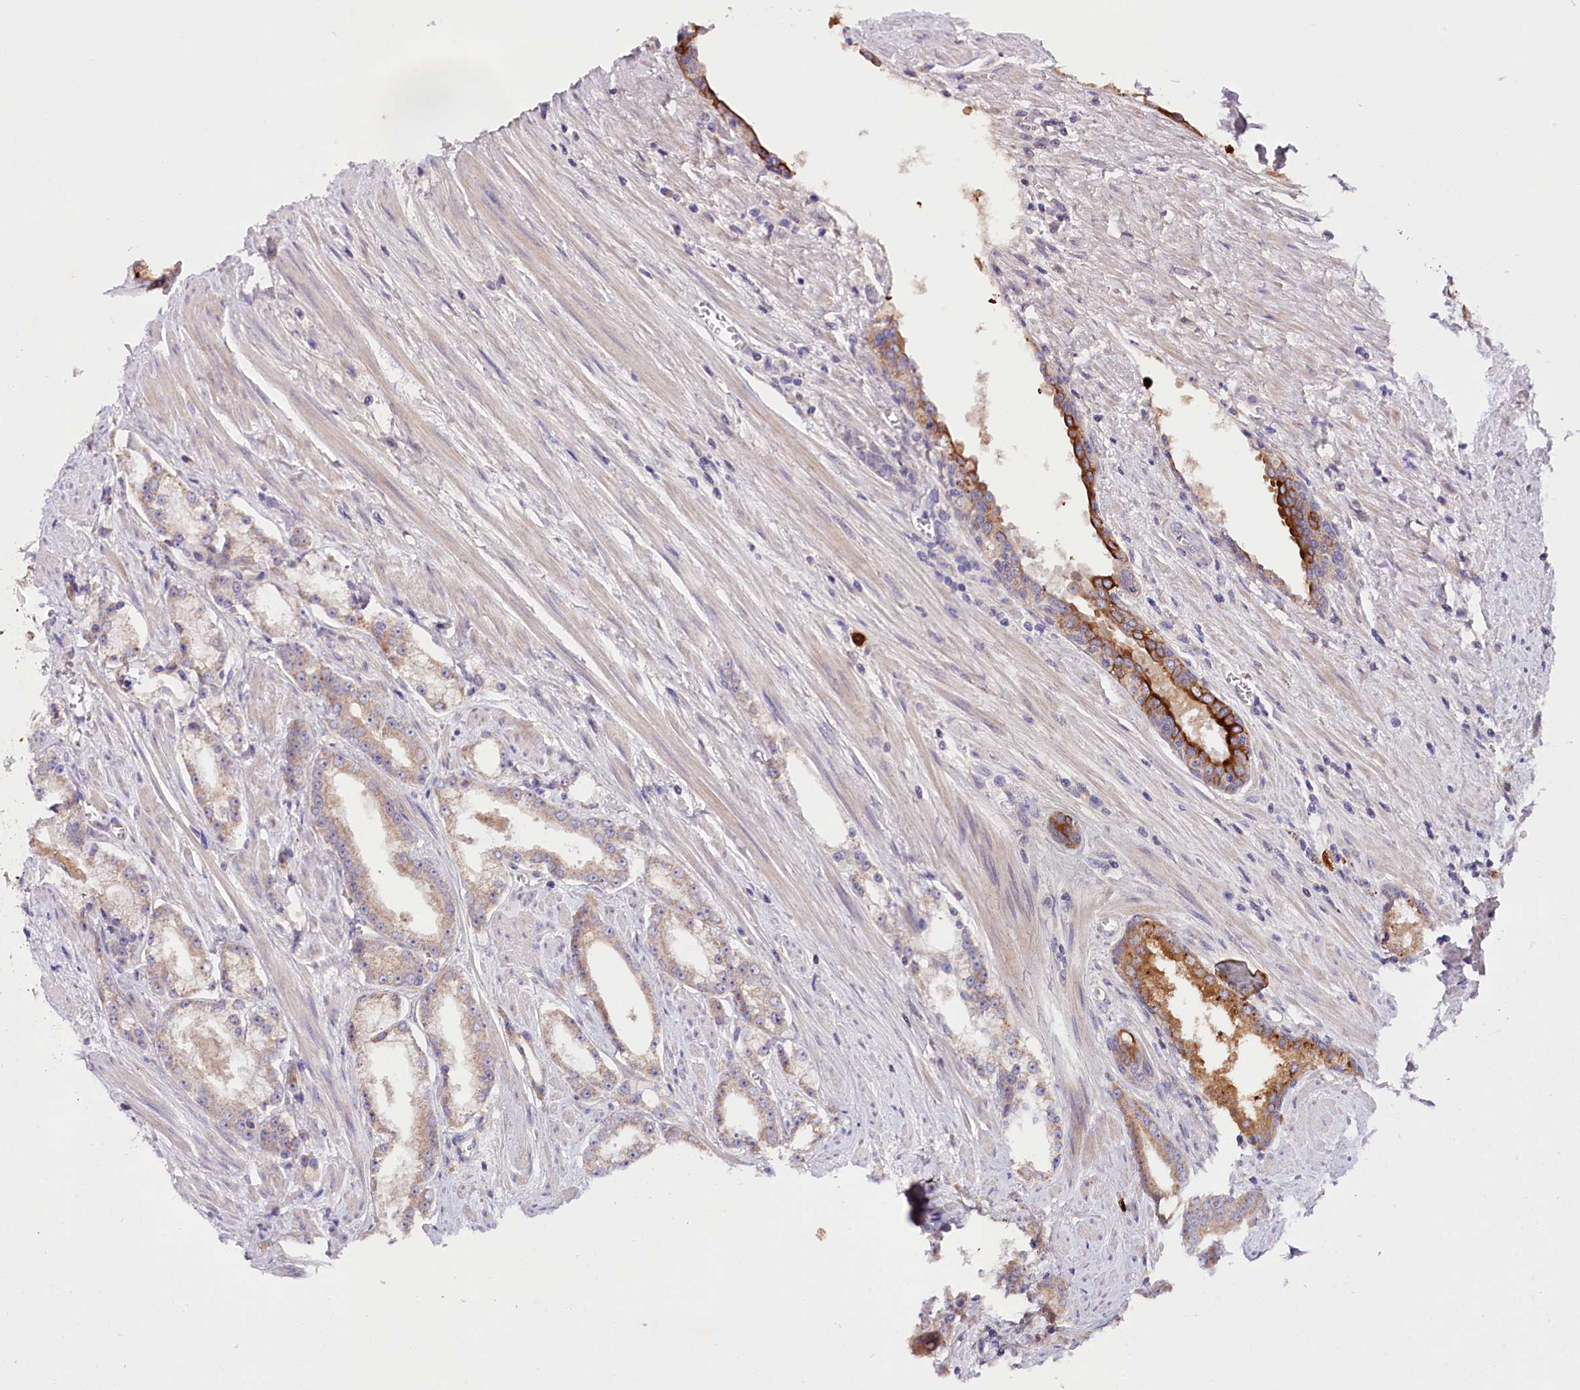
{"staining": {"intensity": "moderate", "quantity": "<25%", "location": "cytoplasmic/membranous"}, "tissue": "prostate cancer", "cell_type": "Tumor cells", "image_type": "cancer", "snomed": [{"axis": "morphology", "description": "Adenocarcinoma, Low grade"}, {"axis": "topography", "description": "Prostate and seminal vesicle, NOS"}], "caption": "This photomicrograph demonstrates prostate cancer (adenocarcinoma (low-grade)) stained with immunohistochemistry to label a protein in brown. The cytoplasmic/membranous of tumor cells show moderate positivity for the protein. Nuclei are counter-stained blue.", "gene": "ZNF45", "patient": {"sex": "male", "age": 60}}